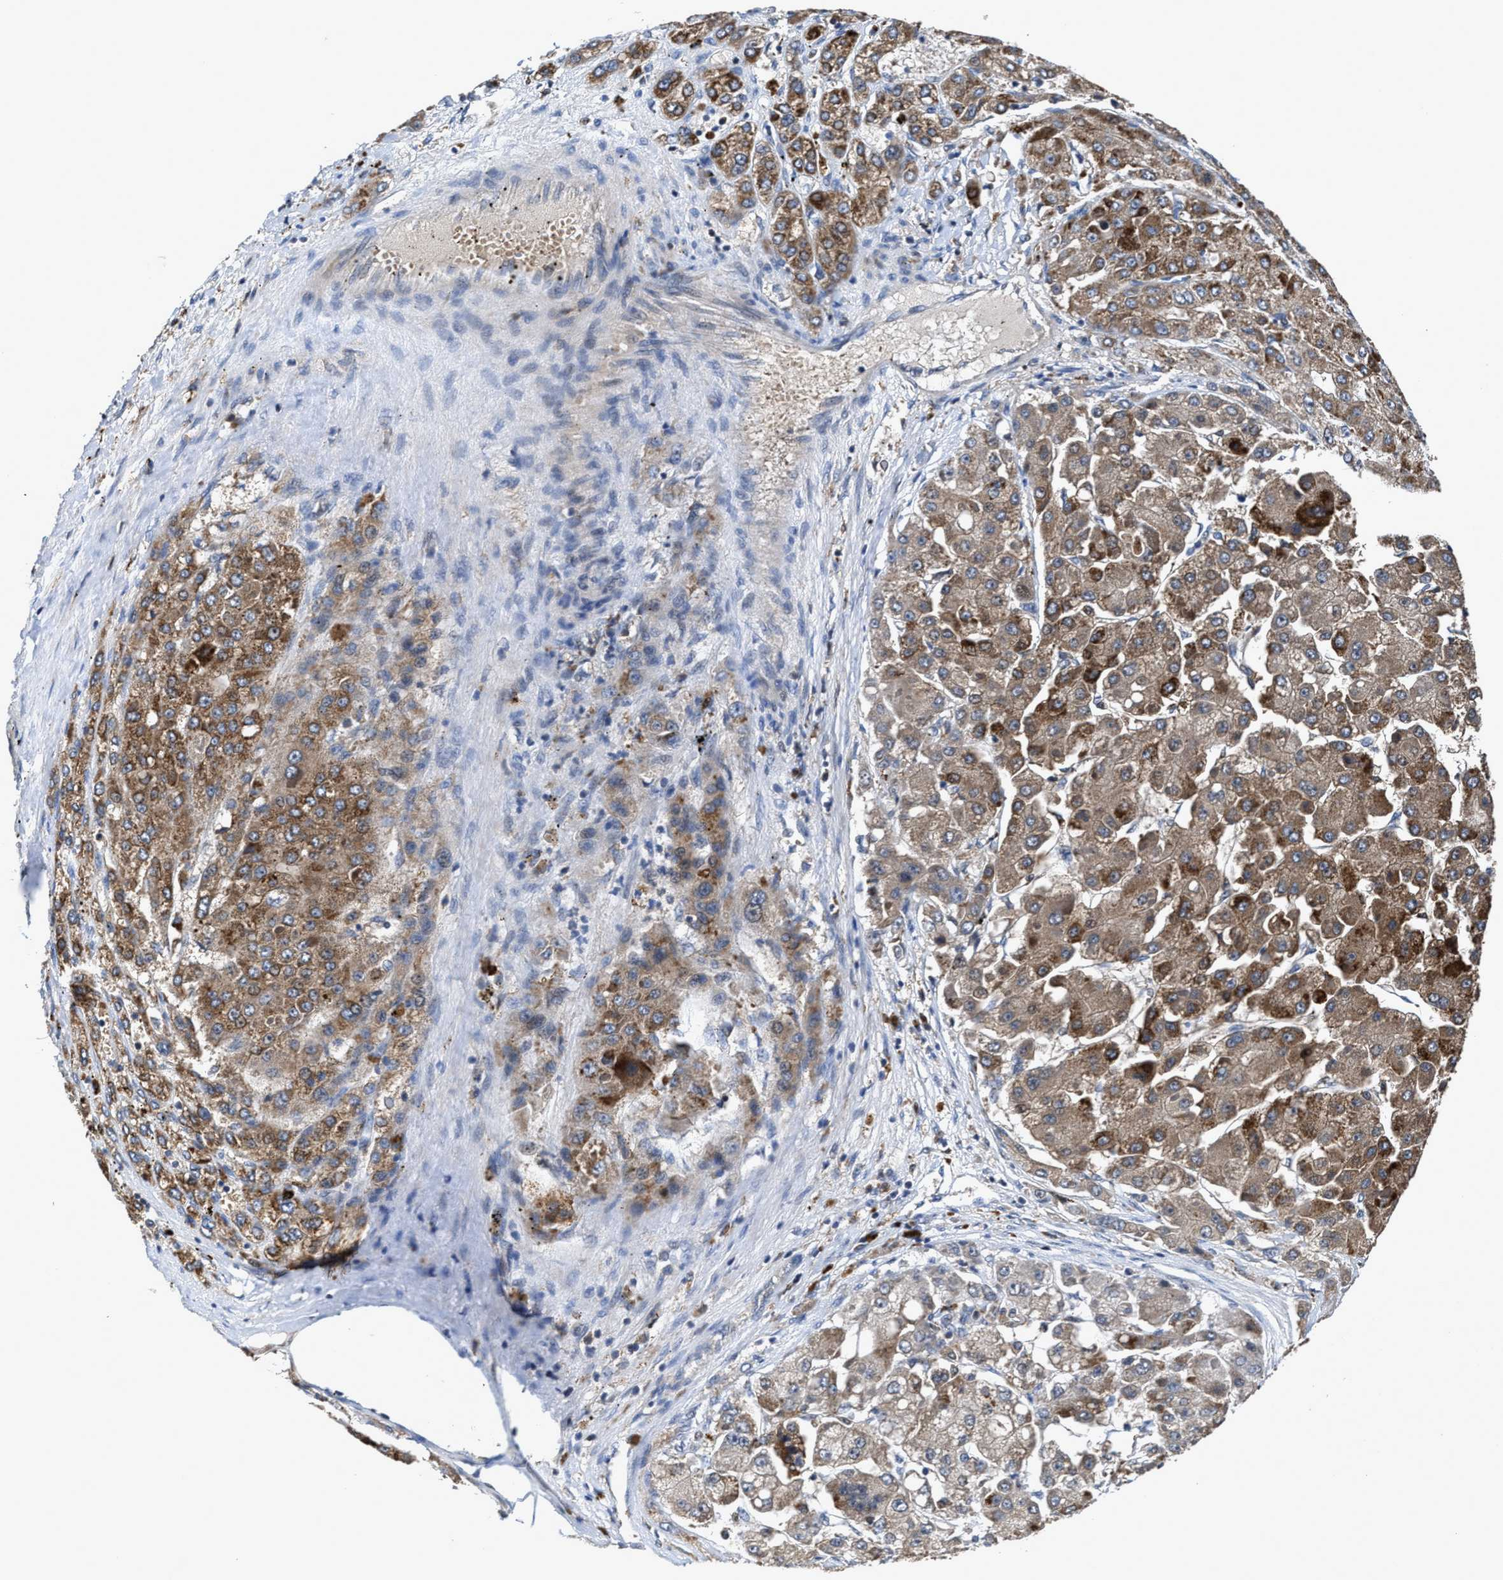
{"staining": {"intensity": "moderate", "quantity": ">75%", "location": "cytoplasmic/membranous"}, "tissue": "liver cancer", "cell_type": "Tumor cells", "image_type": "cancer", "snomed": [{"axis": "morphology", "description": "Carcinoma, Hepatocellular, NOS"}, {"axis": "topography", "description": "Liver"}], "caption": "The immunohistochemical stain highlights moderate cytoplasmic/membranous expression in tumor cells of liver cancer tissue.", "gene": "RGS10", "patient": {"sex": "female", "age": 73}}